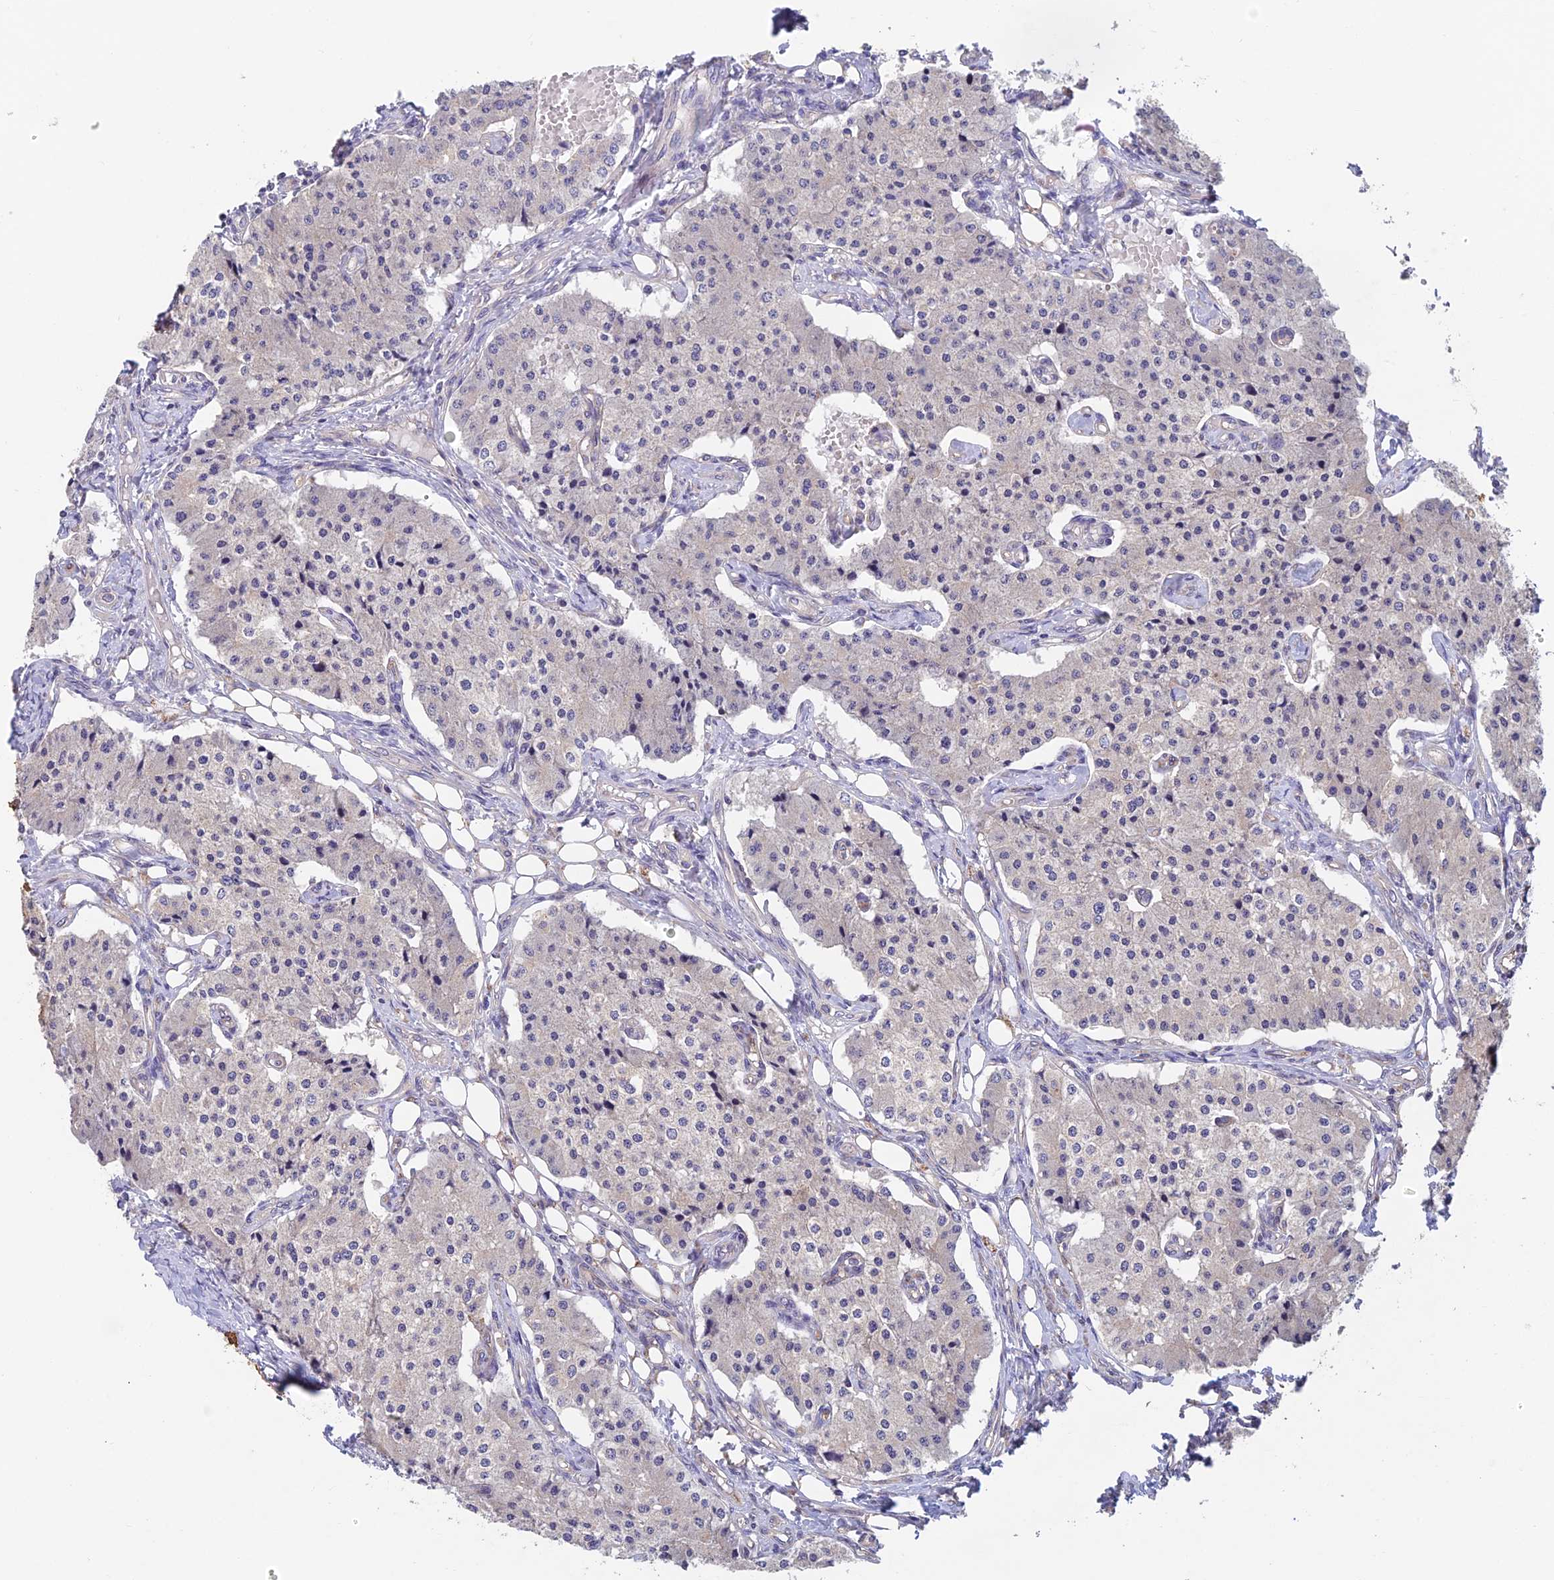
{"staining": {"intensity": "negative", "quantity": "none", "location": "none"}, "tissue": "carcinoid", "cell_type": "Tumor cells", "image_type": "cancer", "snomed": [{"axis": "morphology", "description": "Carcinoid, malignant, NOS"}, {"axis": "topography", "description": "Colon"}], "caption": "DAB (3,3'-diaminobenzidine) immunohistochemical staining of carcinoid displays no significant positivity in tumor cells.", "gene": "ADAMTS13", "patient": {"sex": "female", "age": 52}}